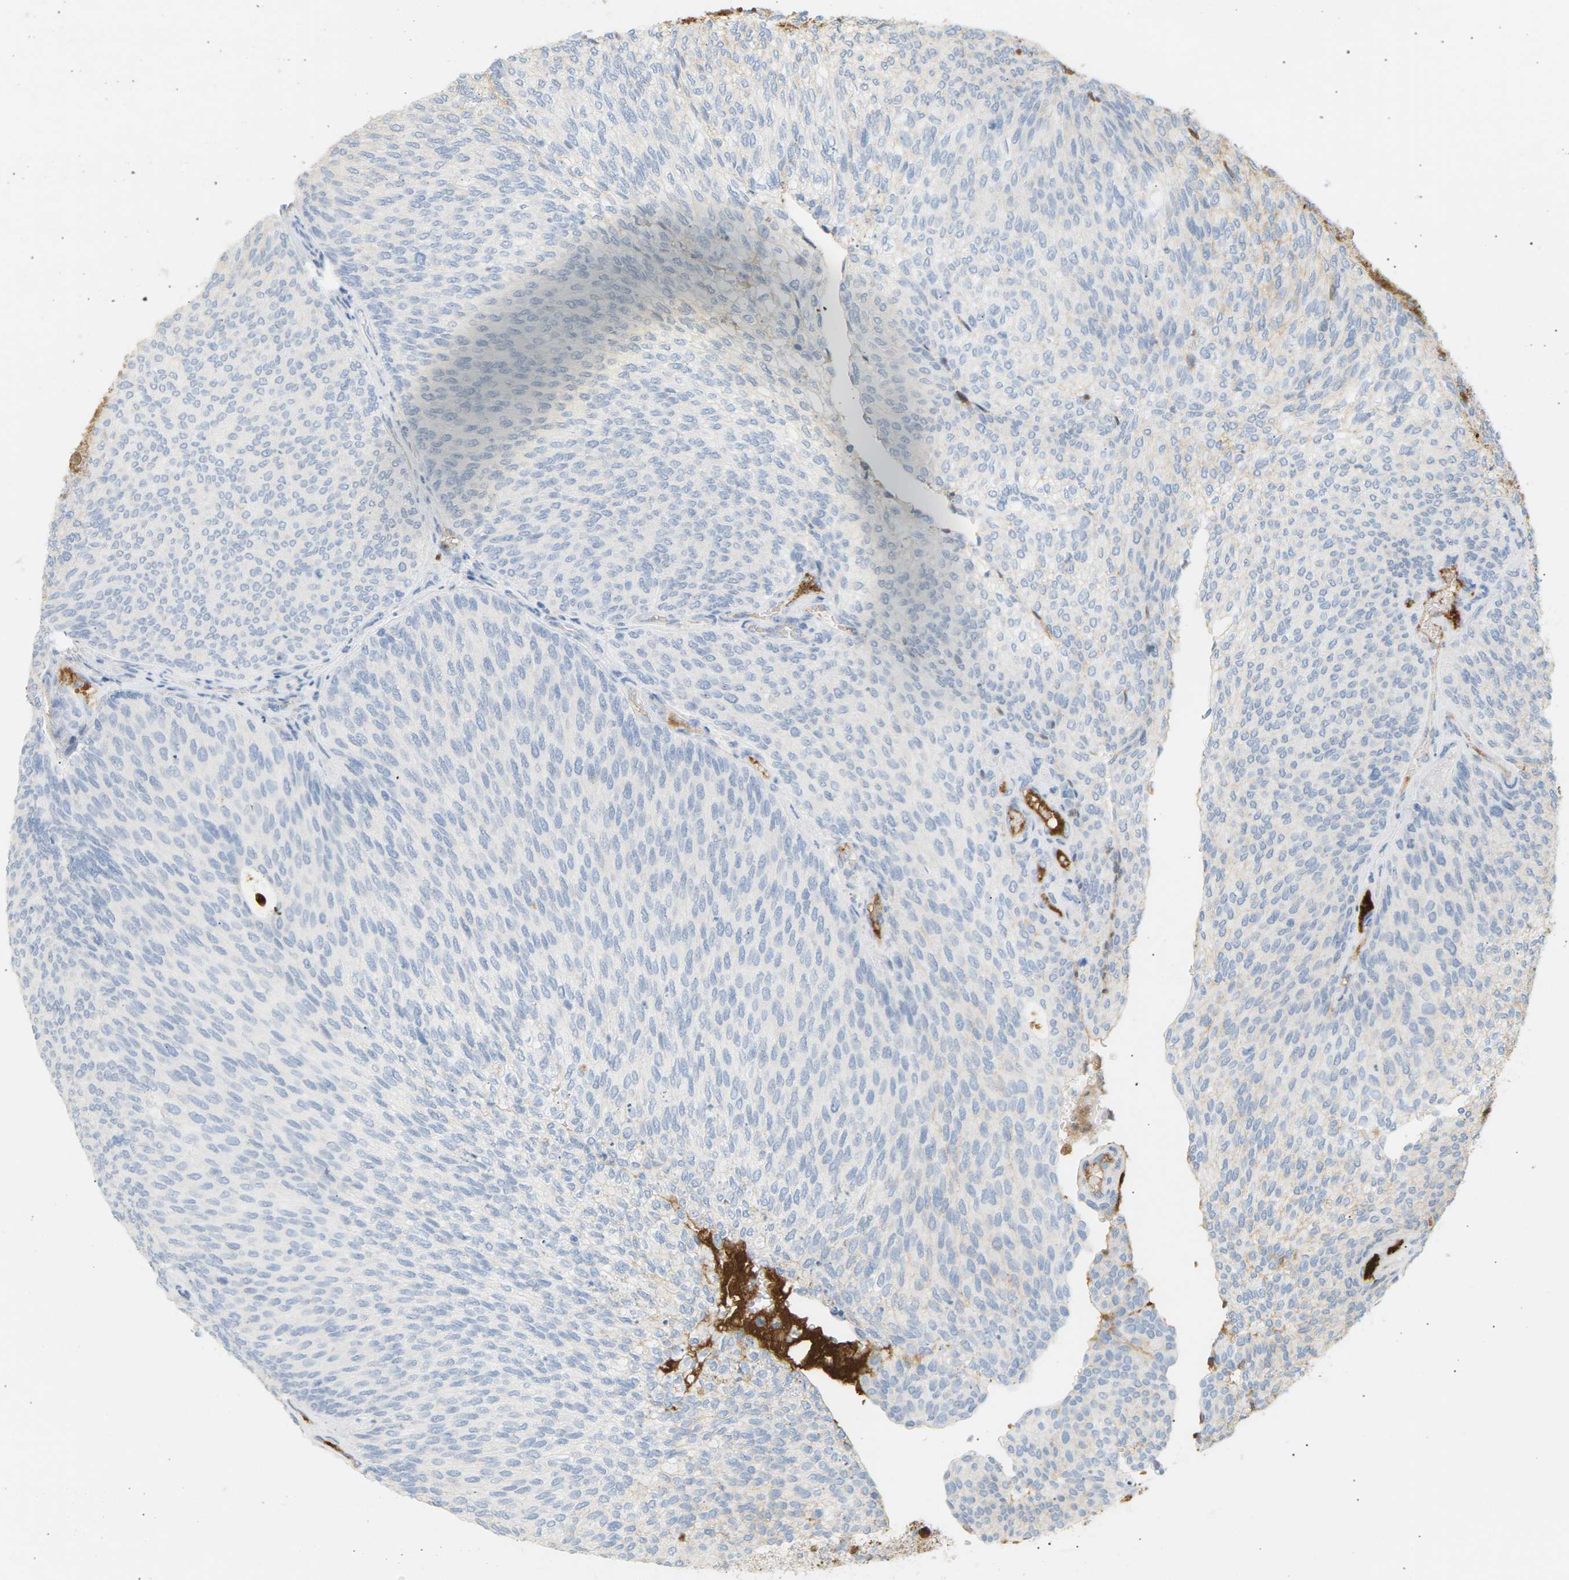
{"staining": {"intensity": "negative", "quantity": "none", "location": "none"}, "tissue": "urothelial cancer", "cell_type": "Tumor cells", "image_type": "cancer", "snomed": [{"axis": "morphology", "description": "Urothelial carcinoma, Low grade"}, {"axis": "topography", "description": "Urinary bladder"}], "caption": "Immunohistochemistry of human urothelial cancer reveals no positivity in tumor cells.", "gene": "IGLC3", "patient": {"sex": "female", "age": 79}}